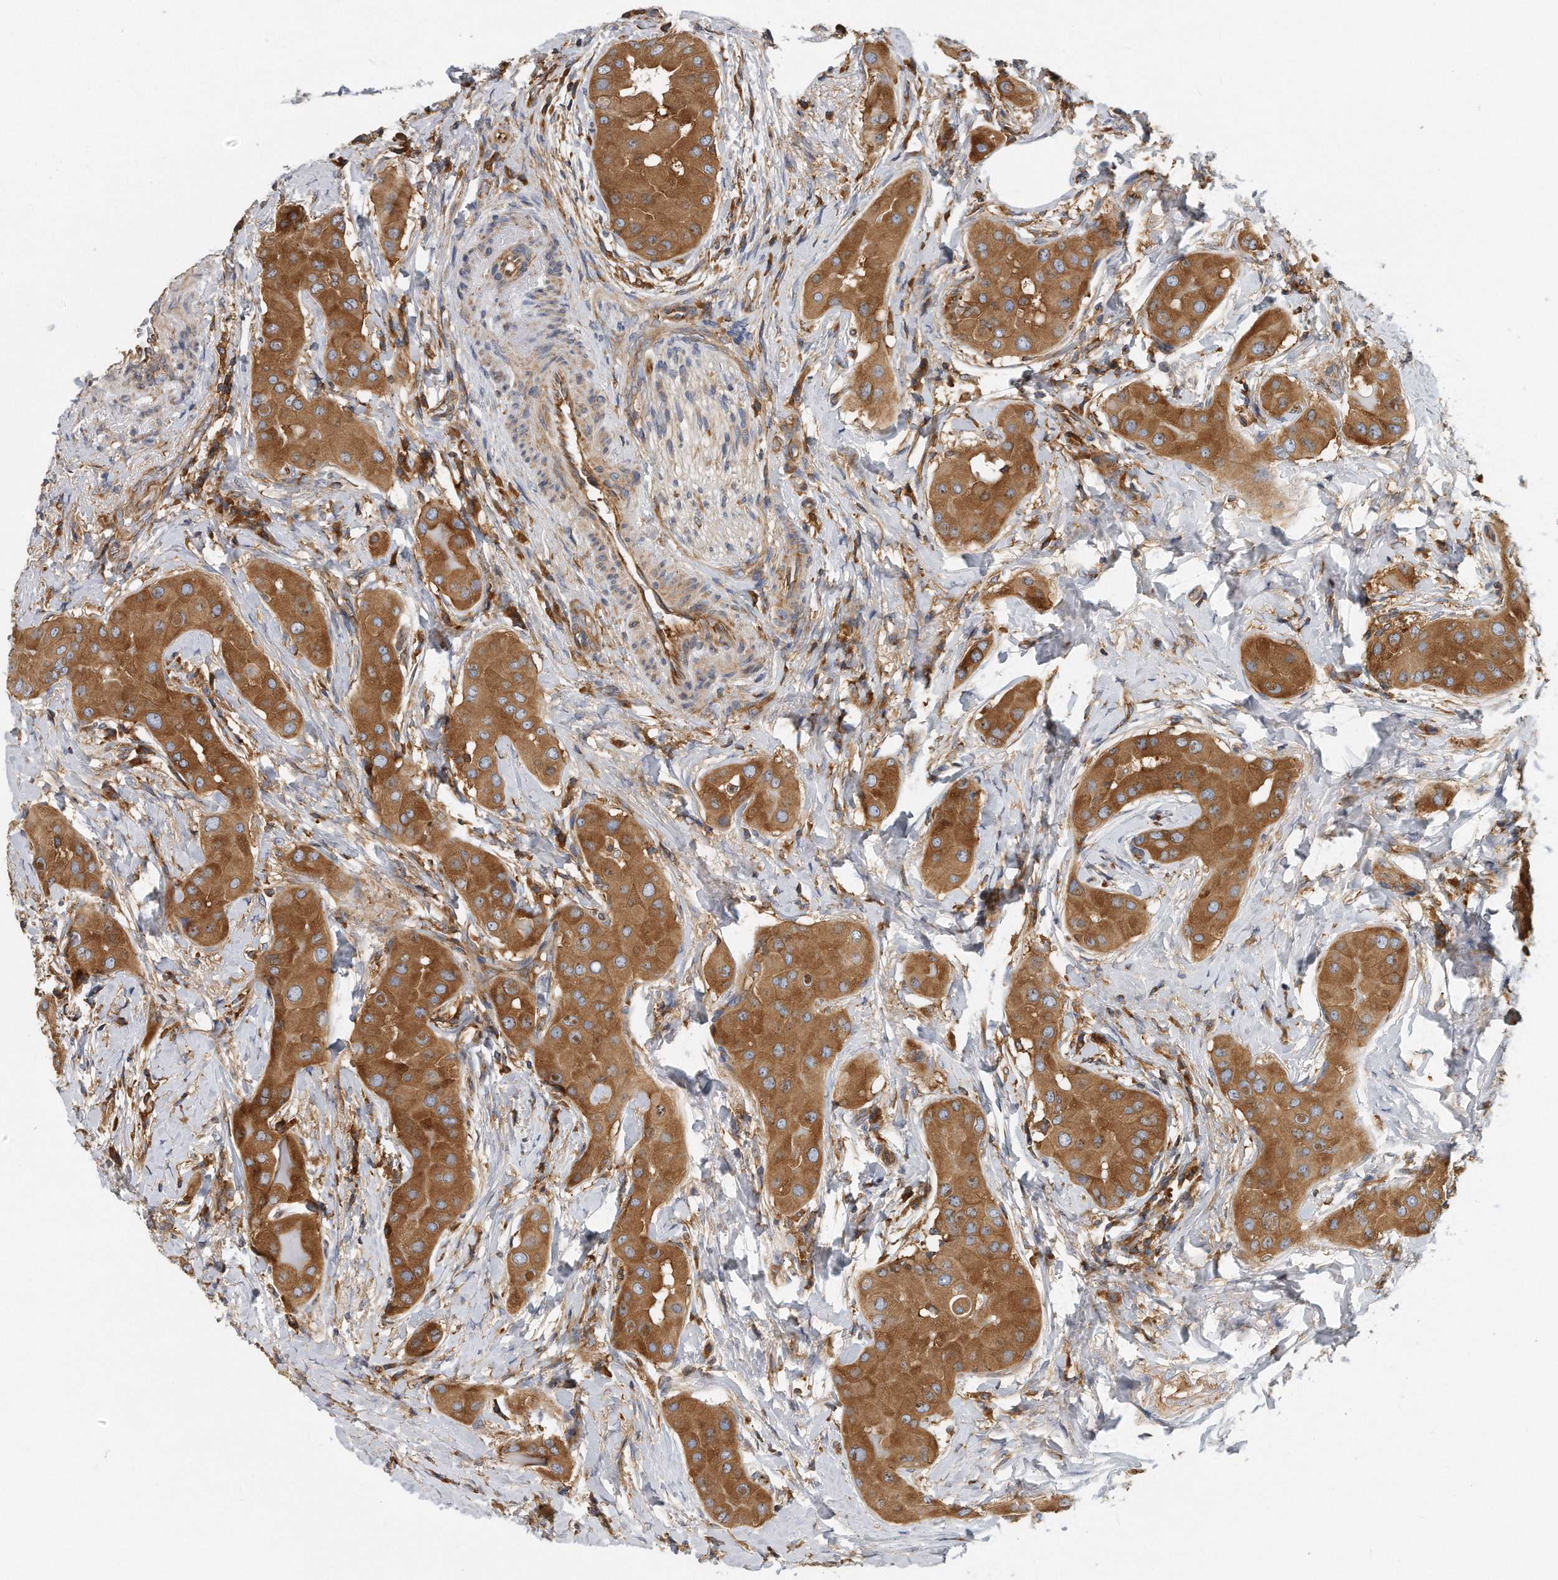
{"staining": {"intensity": "strong", "quantity": ">75%", "location": "cytoplasmic/membranous"}, "tissue": "thyroid cancer", "cell_type": "Tumor cells", "image_type": "cancer", "snomed": [{"axis": "morphology", "description": "Papillary adenocarcinoma, NOS"}, {"axis": "topography", "description": "Thyroid gland"}], "caption": "Protein staining of papillary adenocarcinoma (thyroid) tissue displays strong cytoplasmic/membranous staining in about >75% of tumor cells.", "gene": "EIF3I", "patient": {"sex": "male", "age": 33}}